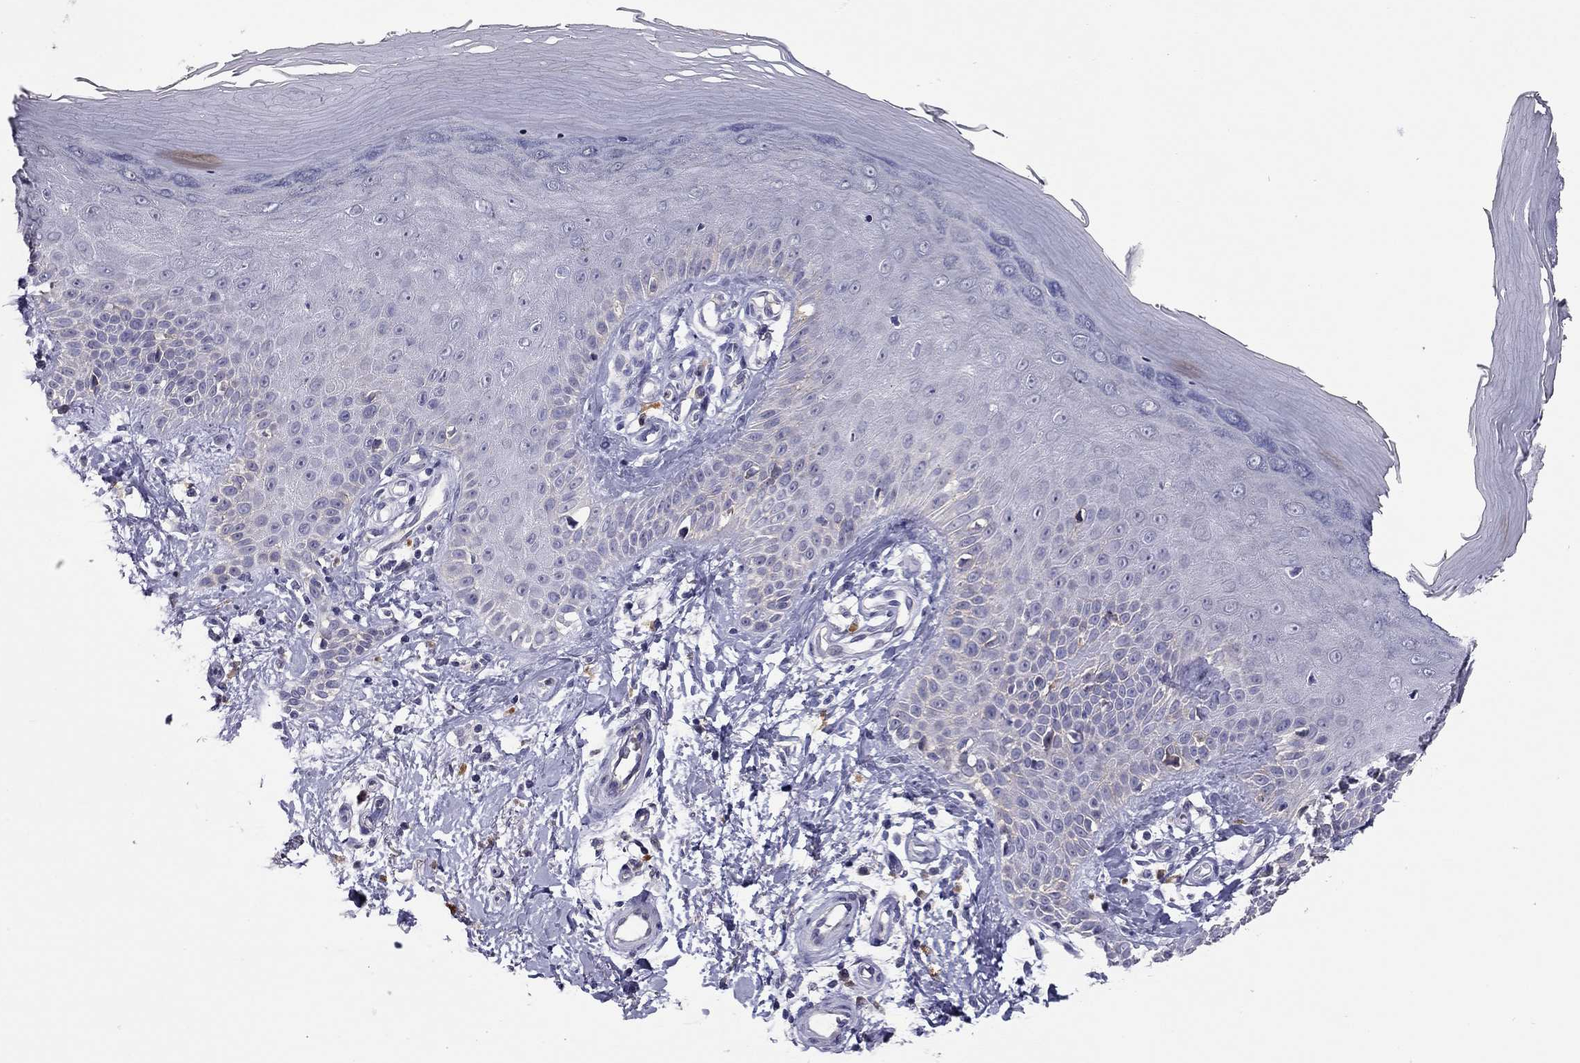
{"staining": {"intensity": "negative", "quantity": "none", "location": "none"}, "tissue": "skin", "cell_type": "Fibroblasts", "image_type": "normal", "snomed": [{"axis": "morphology", "description": "Normal tissue, NOS"}, {"axis": "morphology", "description": "Inflammation, NOS"}, {"axis": "morphology", "description": "Fibrosis, NOS"}, {"axis": "topography", "description": "Skin"}], "caption": "IHC photomicrograph of normal skin: human skin stained with DAB (3,3'-diaminobenzidine) demonstrates no significant protein expression in fibroblasts.", "gene": "SCARB1", "patient": {"sex": "male", "age": 71}}